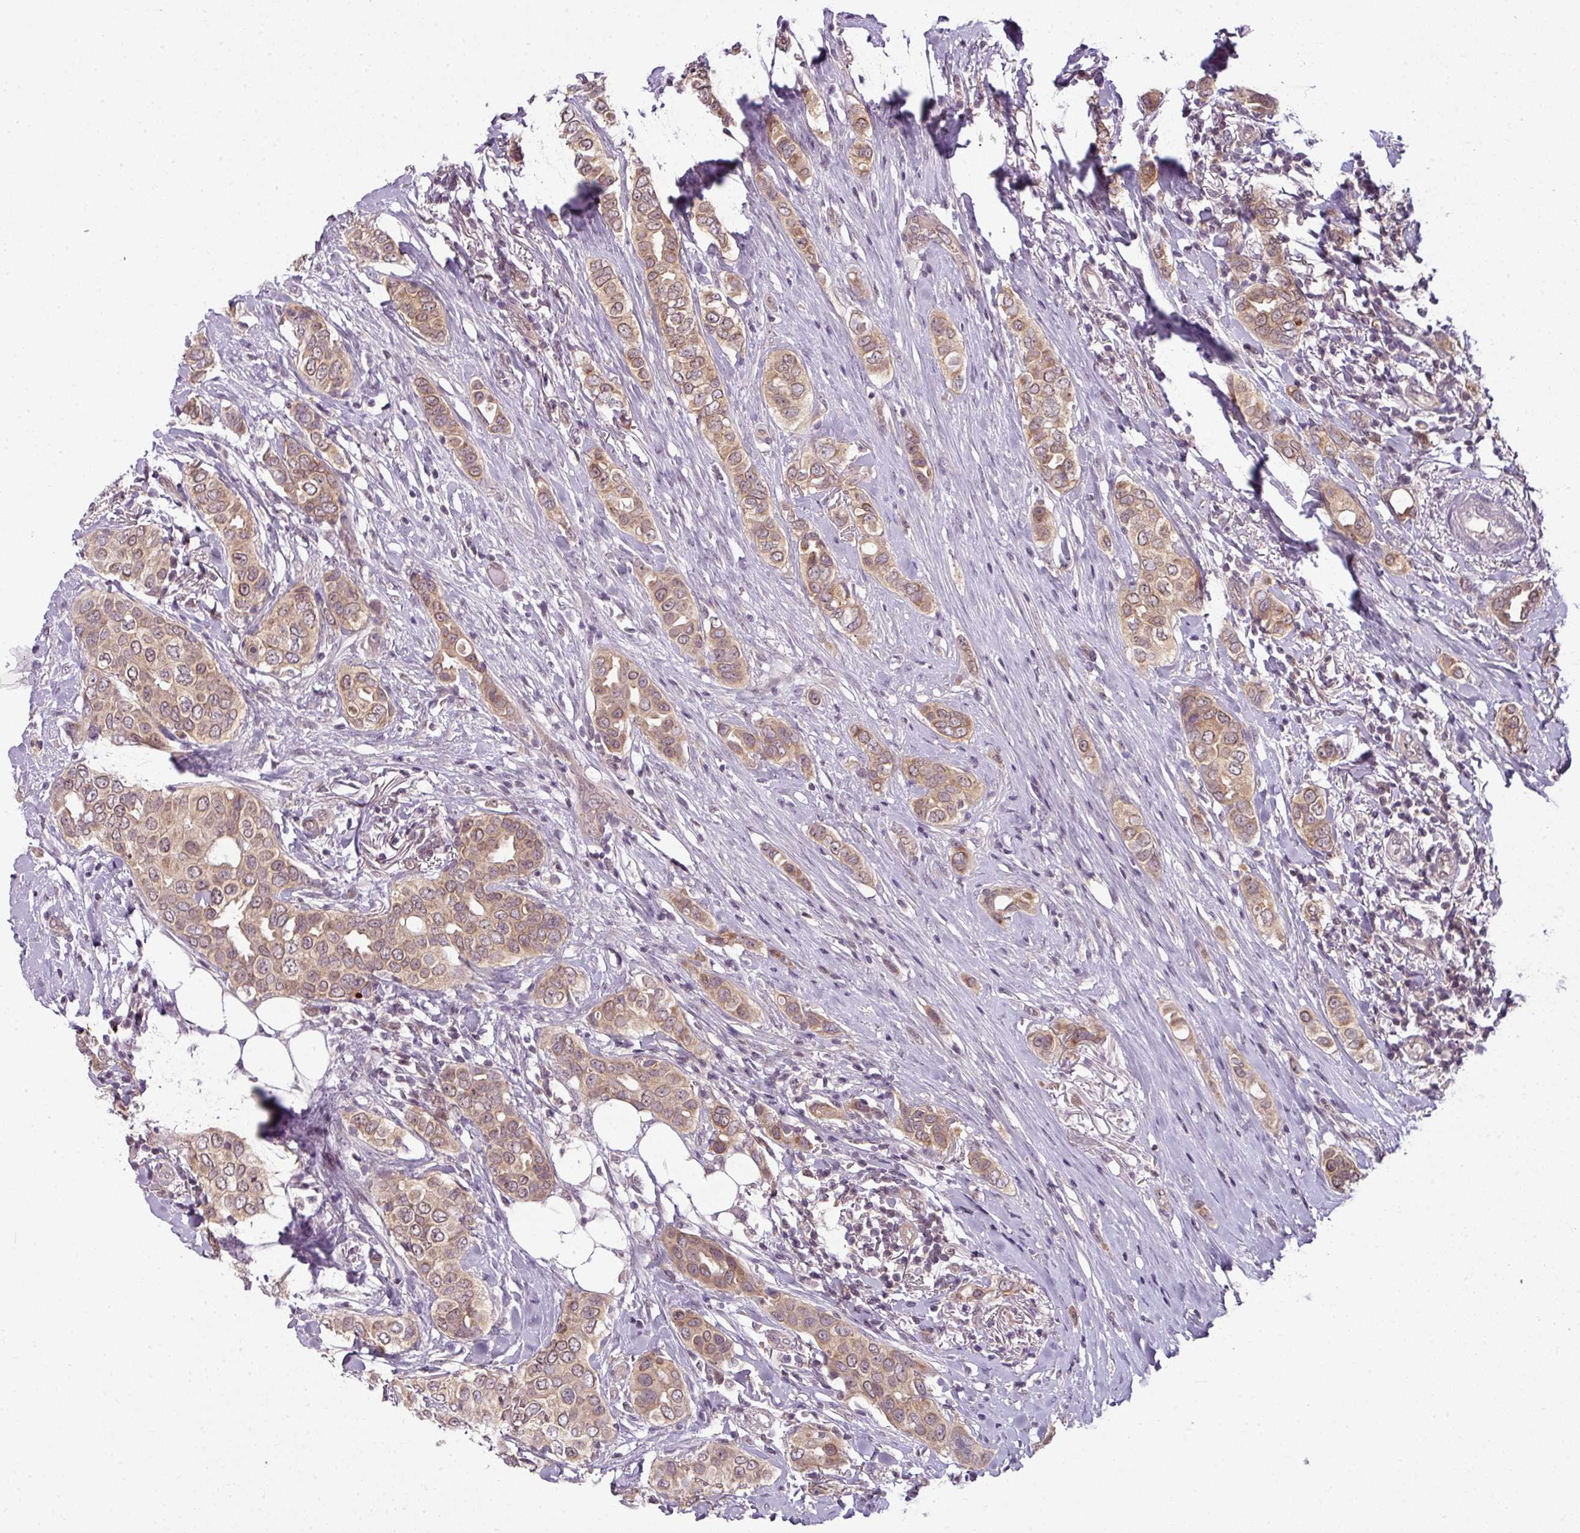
{"staining": {"intensity": "moderate", "quantity": ">75%", "location": "cytoplasmic/membranous"}, "tissue": "breast cancer", "cell_type": "Tumor cells", "image_type": "cancer", "snomed": [{"axis": "morphology", "description": "Lobular carcinoma"}, {"axis": "topography", "description": "Breast"}], "caption": "A medium amount of moderate cytoplasmic/membranous positivity is seen in approximately >75% of tumor cells in breast cancer (lobular carcinoma) tissue.", "gene": "DERPC", "patient": {"sex": "female", "age": 51}}